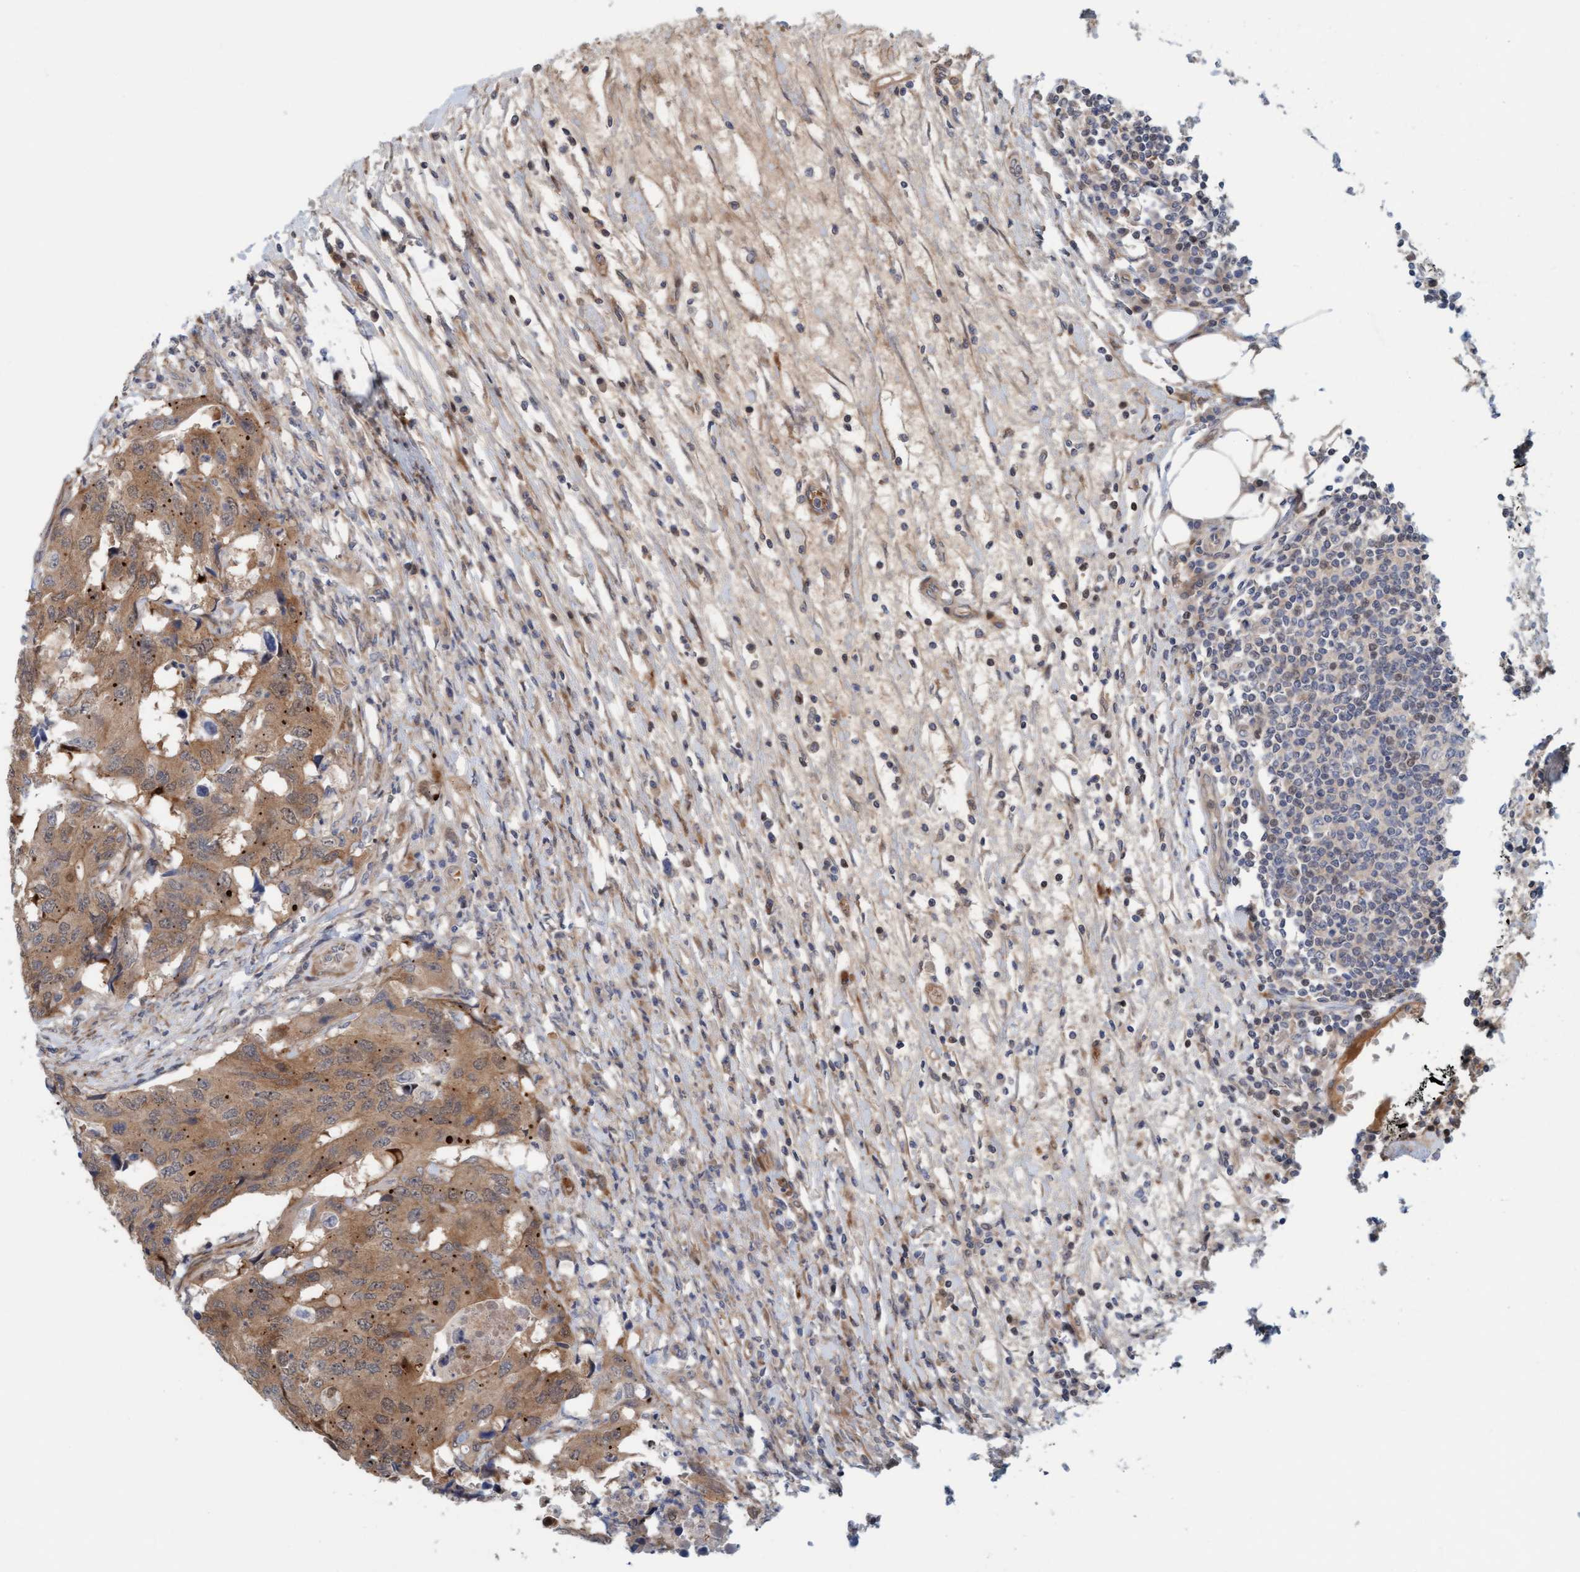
{"staining": {"intensity": "moderate", "quantity": ">75%", "location": "cytoplasmic/membranous"}, "tissue": "colorectal cancer", "cell_type": "Tumor cells", "image_type": "cancer", "snomed": [{"axis": "morphology", "description": "Adenocarcinoma, NOS"}, {"axis": "topography", "description": "Colon"}], "caption": "Adenocarcinoma (colorectal) stained for a protein (brown) displays moderate cytoplasmic/membranous positive expression in about >75% of tumor cells.", "gene": "EIF4EBP1", "patient": {"sex": "male", "age": 71}}